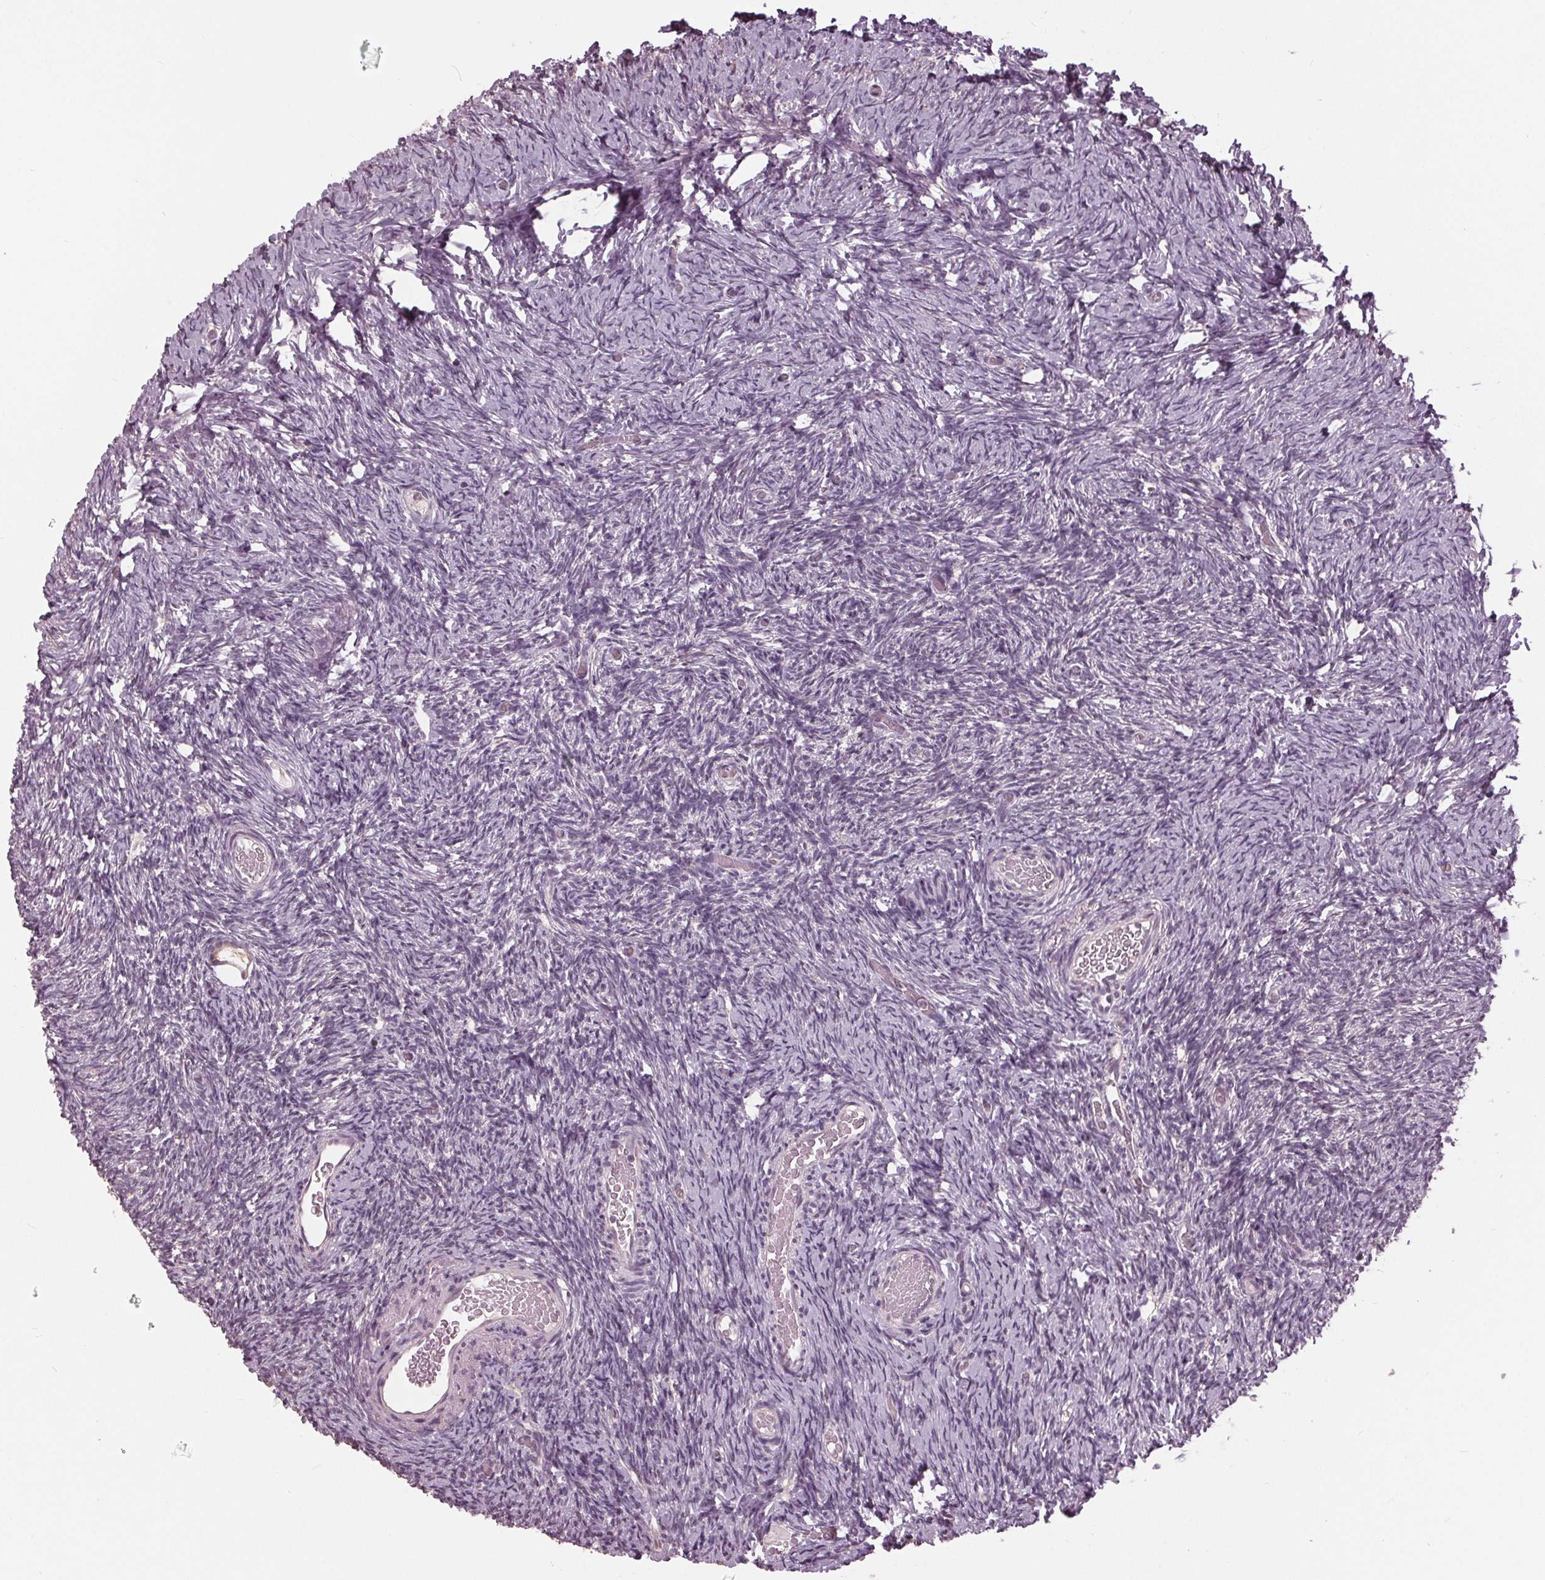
{"staining": {"intensity": "weak", "quantity": "25%-75%", "location": "cytoplasmic/membranous"}, "tissue": "ovary", "cell_type": "Follicle cells", "image_type": "normal", "snomed": [{"axis": "morphology", "description": "Normal tissue, NOS"}, {"axis": "topography", "description": "Ovary"}], "caption": "Immunohistochemical staining of unremarkable ovary demonstrates 25%-75% levels of weak cytoplasmic/membranous protein expression in about 25%-75% of follicle cells.", "gene": "SIGLEC6", "patient": {"sex": "female", "age": 39}}